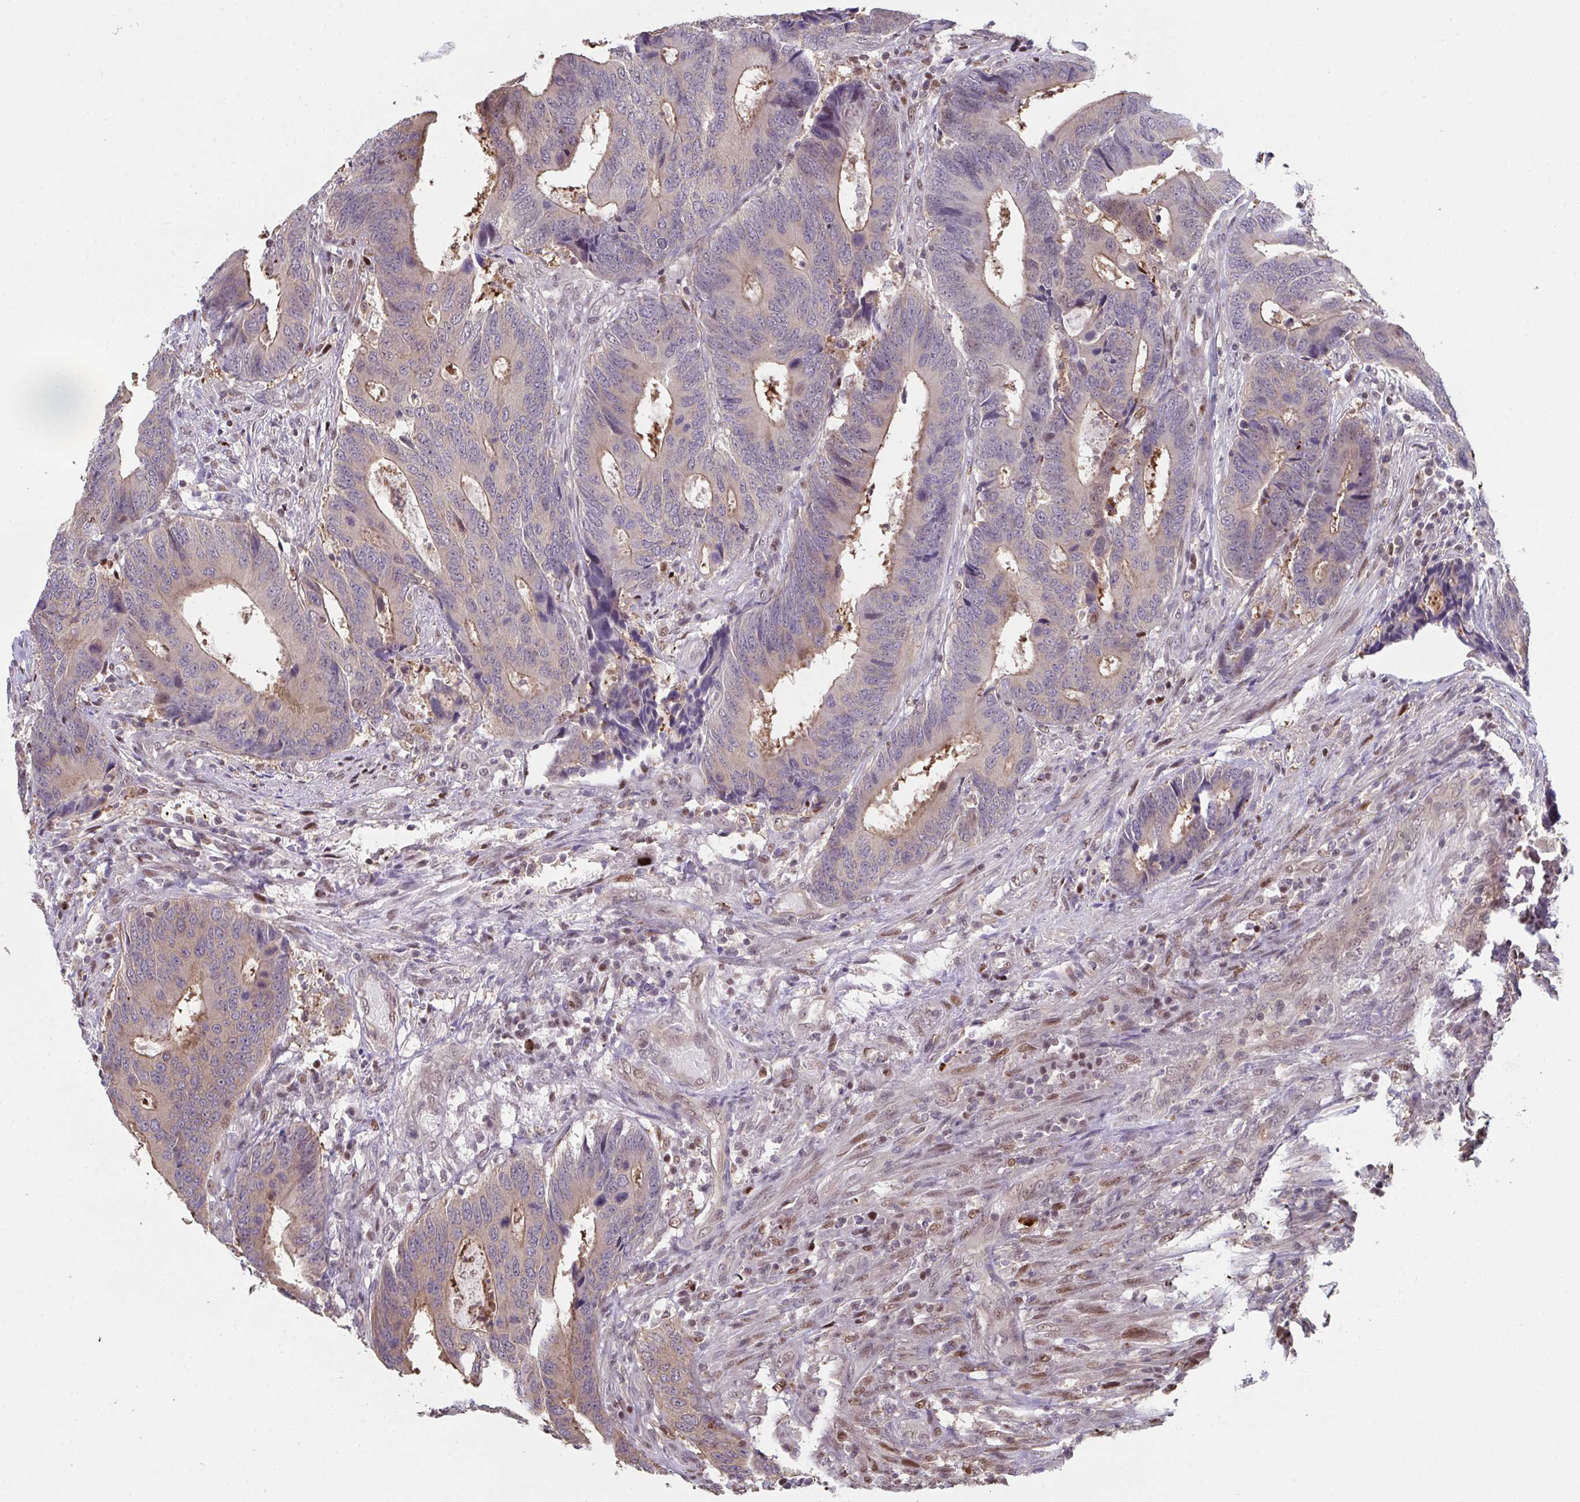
{"staining": {"intensity": "moderate", "quantity": "25%-75%", "location": "cytoplasmic/membranous"}, "tissue": "colorectal cancer", "cell_type": "Tumor cells", "image_type": "cancer", "snomed": [{"axis": "morphology", "description": "Adenocarcinoma, NOS"}, {"axis": "topography", "description": "Colon"}], "caption": "The immunohistochemical stain shows moderate cytoplasmic/membranous staining in tumor cells of colorectal cancer (adenocarcinoma) tissue. Ihc stains the protein in brown and the nuclei are stained blue.", "gene": "ACD", "patient": {"sex": "male", "age": 87}}